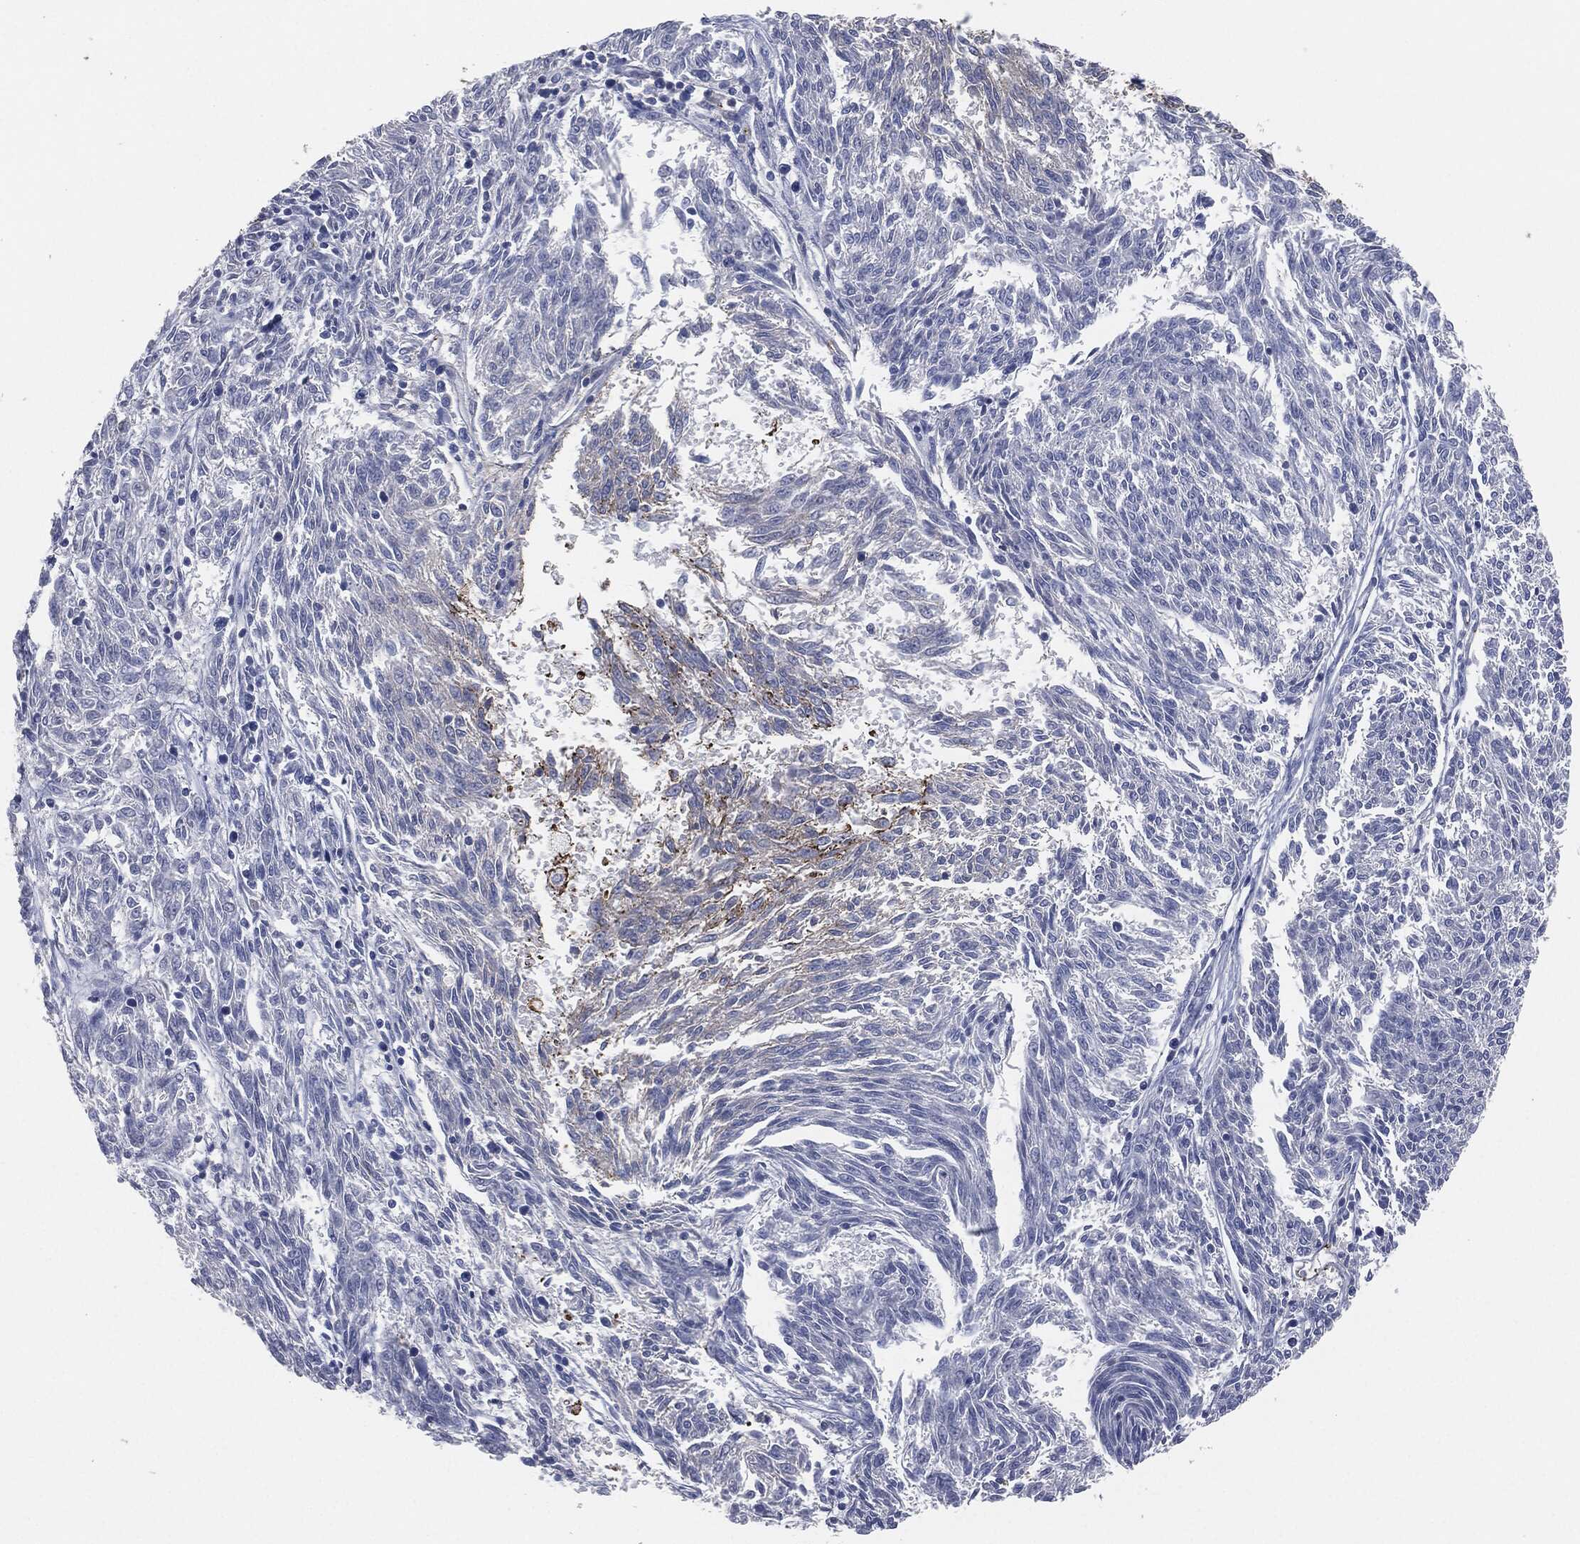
{"staining": {"intensity": "negative", "quantity": "none", "location": "none"}, "tissue": "melanoma", "cell_type": "Tumor cells", "image_type": "cancer", "snomed": [{"axis": "morphology", "description": "Malignant melanoma, NOS"}, {"axis": "topography", "description": "Skin"}], "caption": "Immunohistochemistry (IHC) image of malignant melanoma stained for a protein (brown), which demonstrates no staining in tumor cells. Nuclei are stained in blue.", "gene": "APOB", "patient": {"sex": "female", "age": 72}}